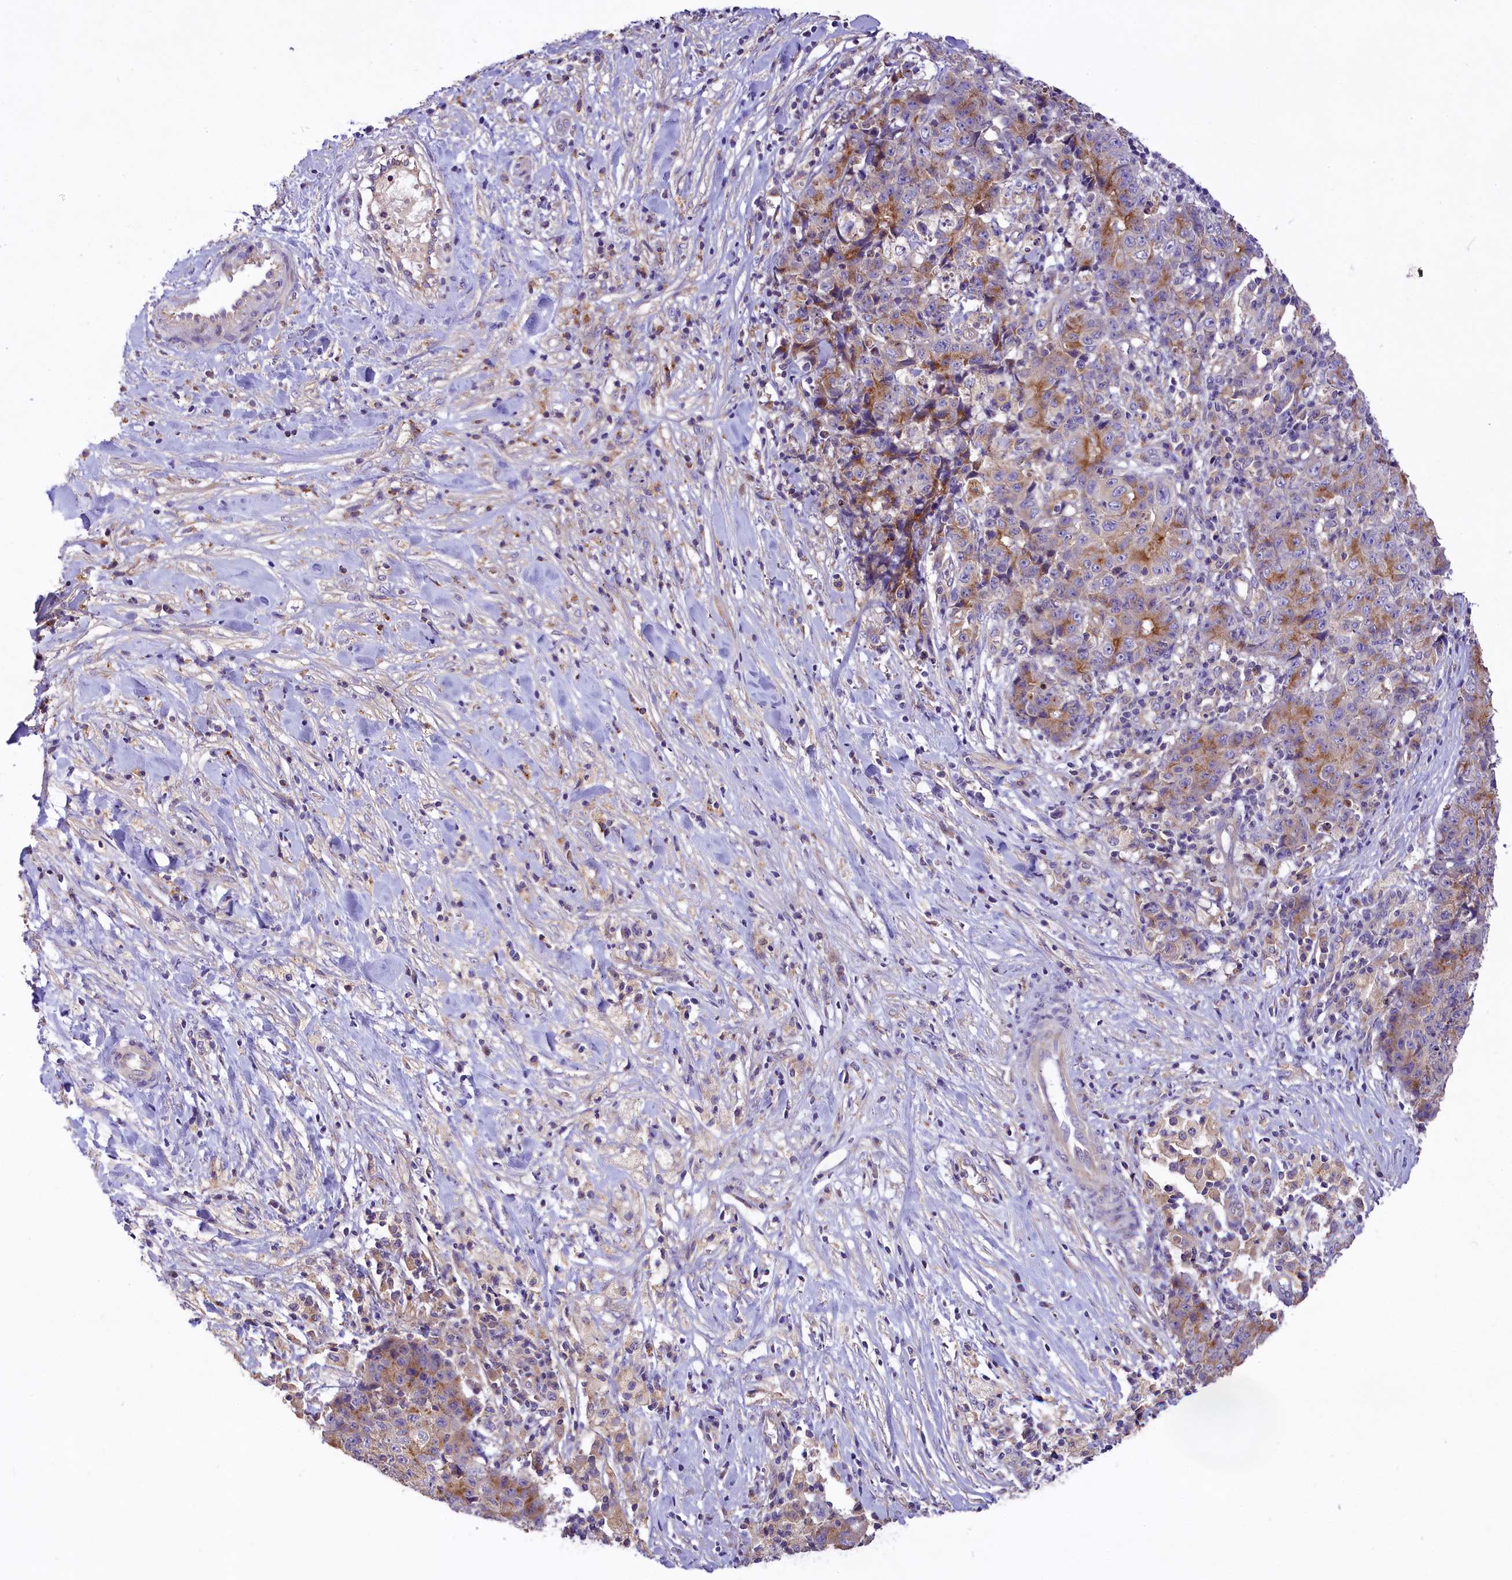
{"staining": {"intensity": "moderate", "quantity": "<25%", "location": "cytoplasmic/membranous"}, "tissue": "ovarian cancer", "cell_type": "Tumor cells", "image_type": "cancer", "snomed": [{"axis": "morphology", "description": "Carcinoma, endometroid"}, {"axis": "topography", "description": "Ovary"}], "caption": "There is low levels of moderate cytoplasmic/membranous positivity in tumor cells of endometroid carcinoma (ovarian), as demonstrated by immunohistochemical staining (brown color).", "gene": "PEMT", "patient": {"sex": "female", "age": 42}}